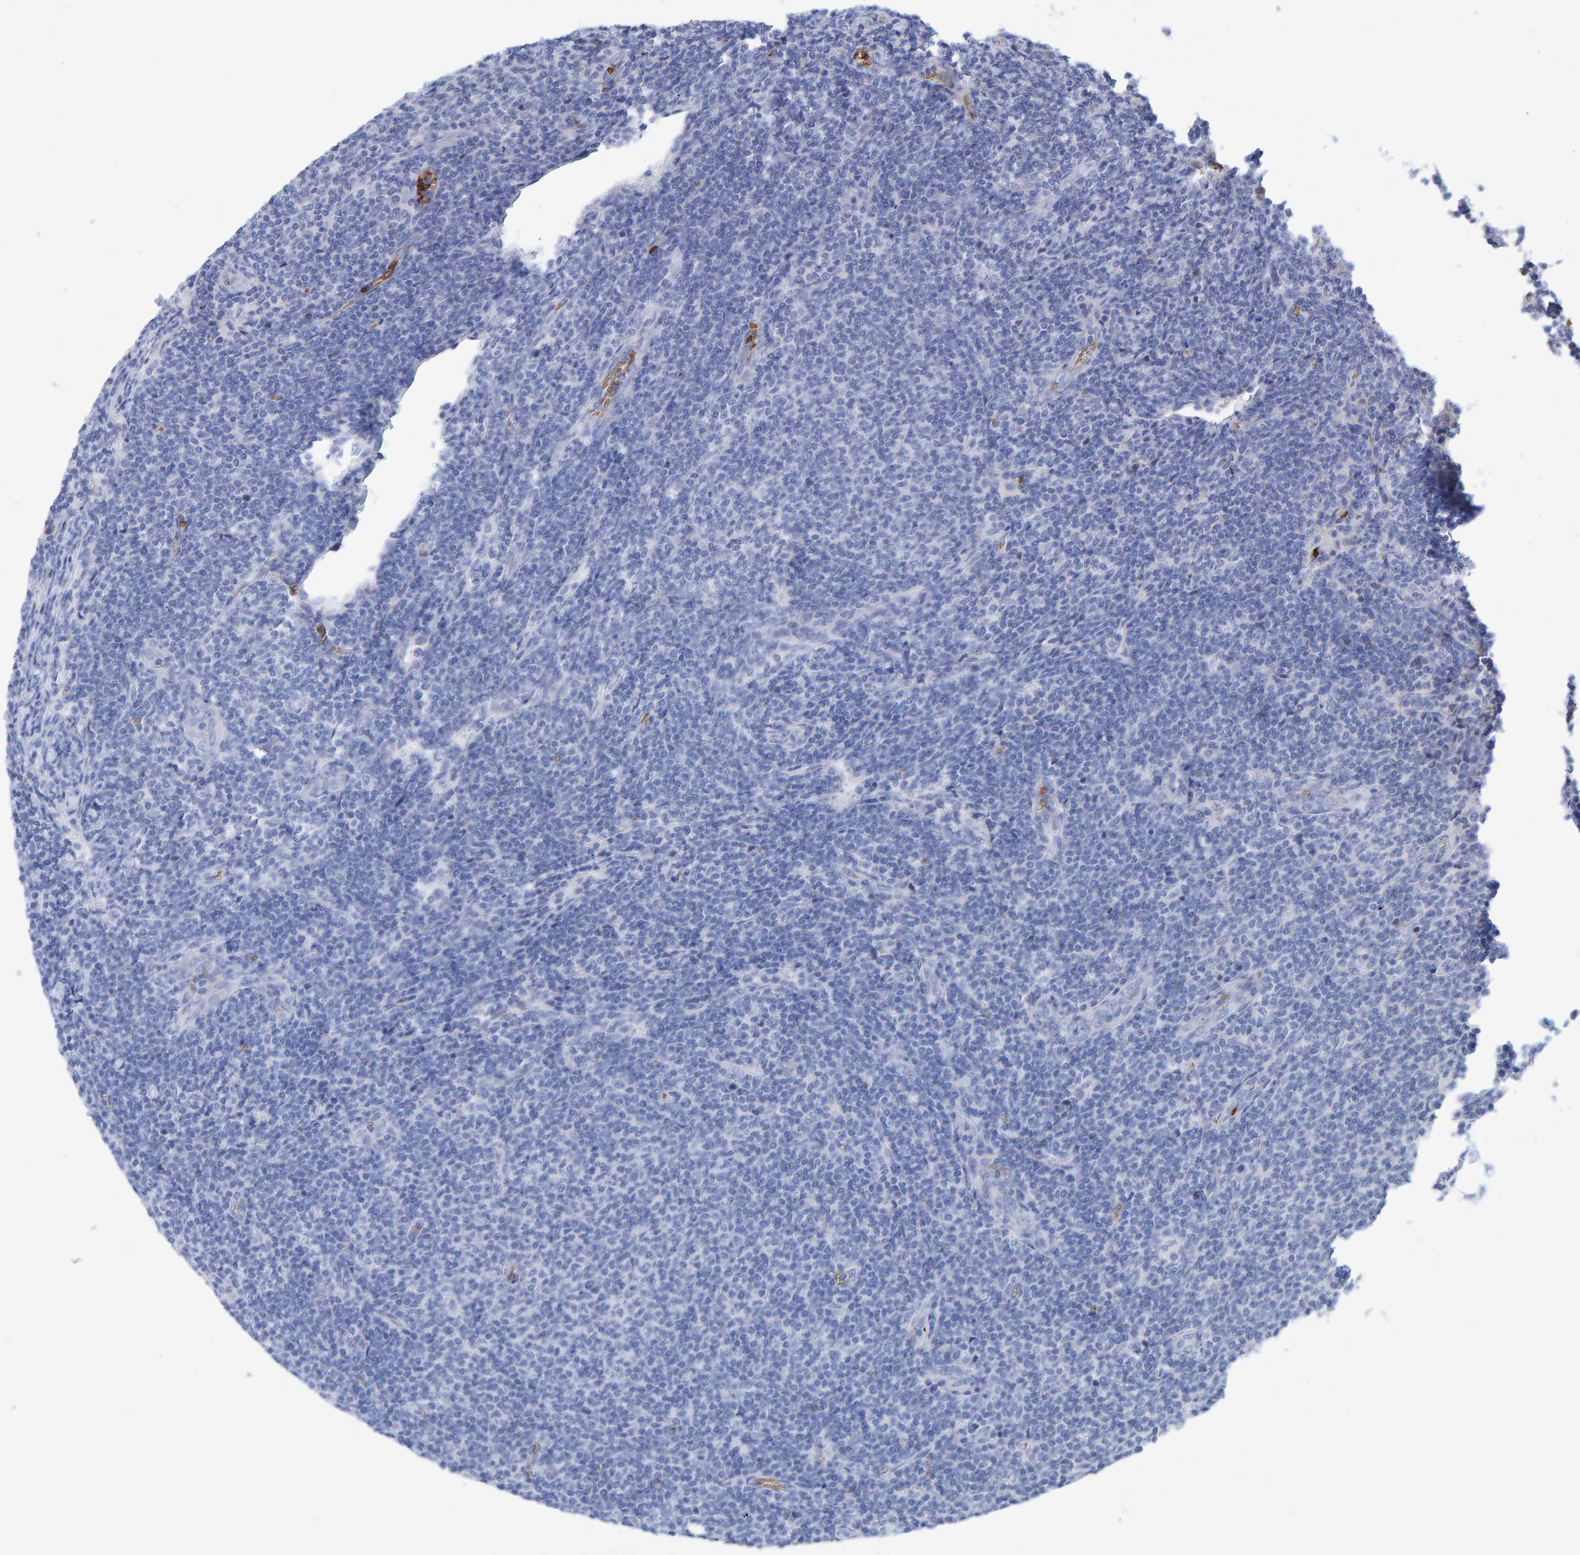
{"staining": {"intensity": "negative", "quantity": "none", "location": "none"}, "tissue": "lymphoma", "cell_type": "Tumor cells", "image_type": "cancer", "snomed": [{"axis": "morphology", "description": "Malignant lymphoma, non-Hodgkin's type, Low grade"}, {"axis": "topography", "description": "Lymph node"}], "caption": "The image displays no staining of tumor cells in lymphoma.", "gene": "VPS9D1", "patient": {"sex": "male", "age": 66}}